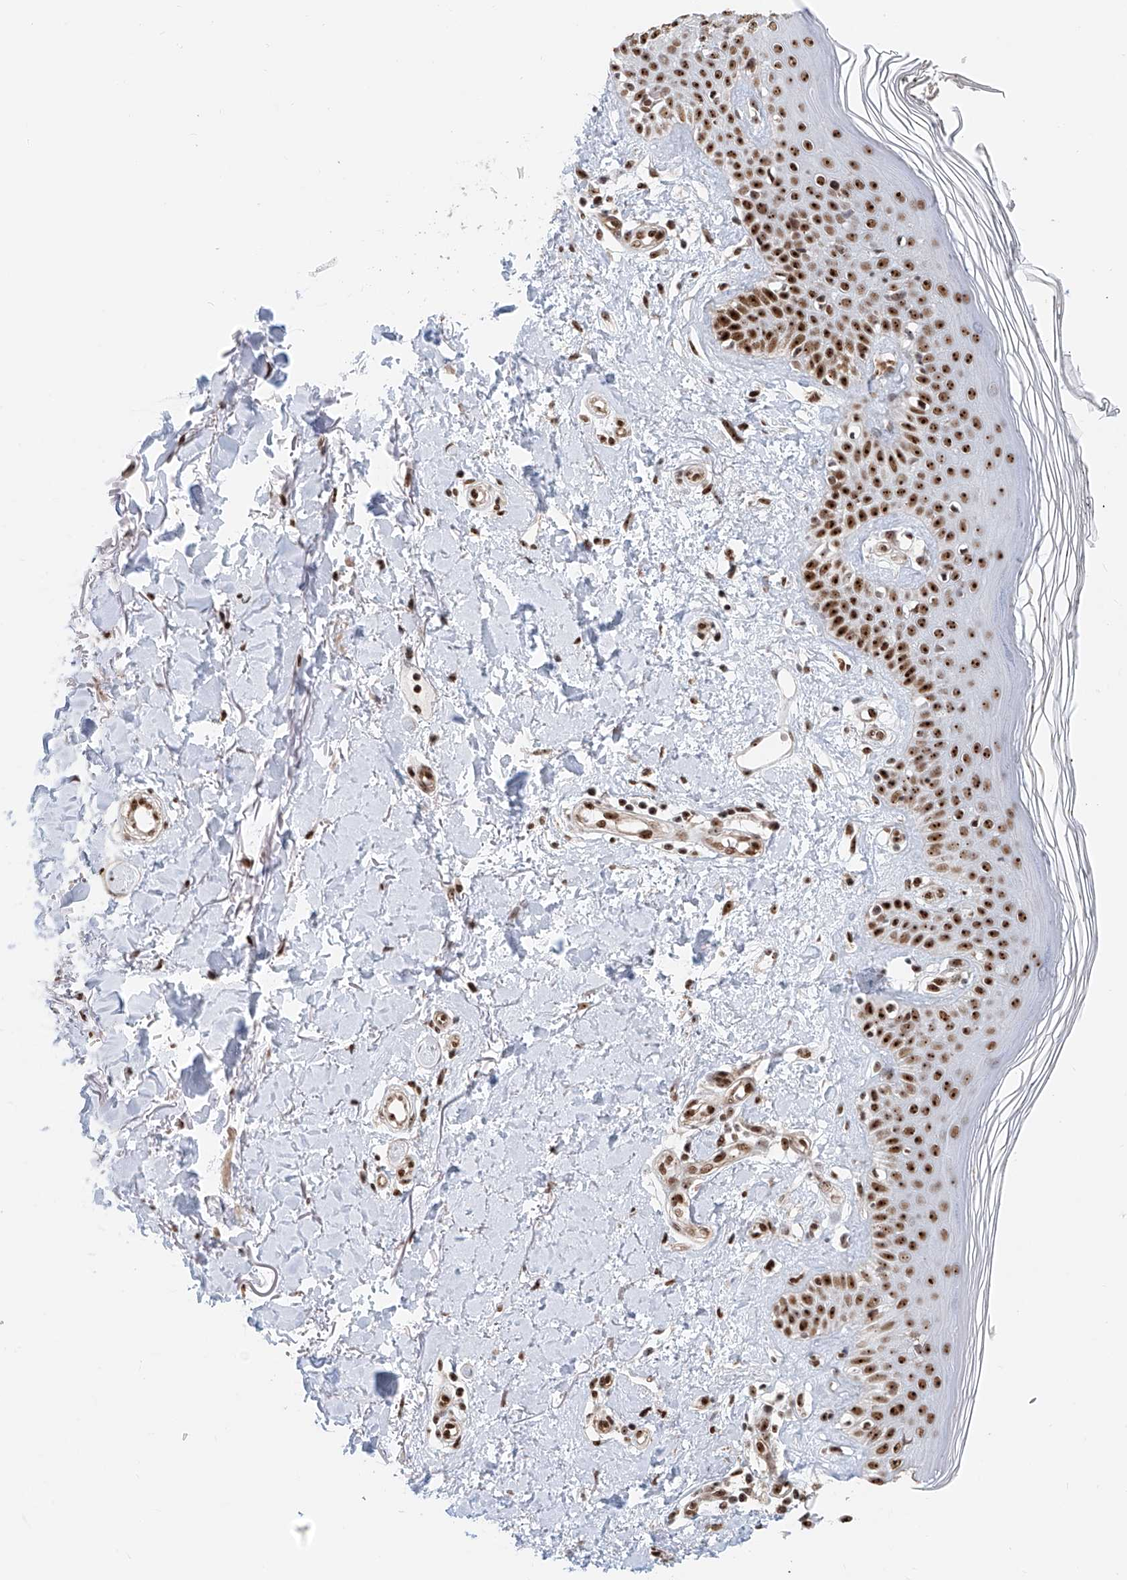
{"staining": {"intensity": "moderate", "quantity": ">75%", "location": "nuclear"}, "tissue": "skin", "cell_type": "Fibroblasts", "image_type": "normal", "snomed": [{"axis": "morphology", "description": "Normal tissue, NOS"}, {"axis": "topography", "description": "Skin"}], "caption": "This image demonstrates IHC staining of benign human skin, with medium moderate nuclear staining in approximately >75% of fibroblasts.", "gene": "PRUNE2", "patient": {"sex": "female", "age": 64}}